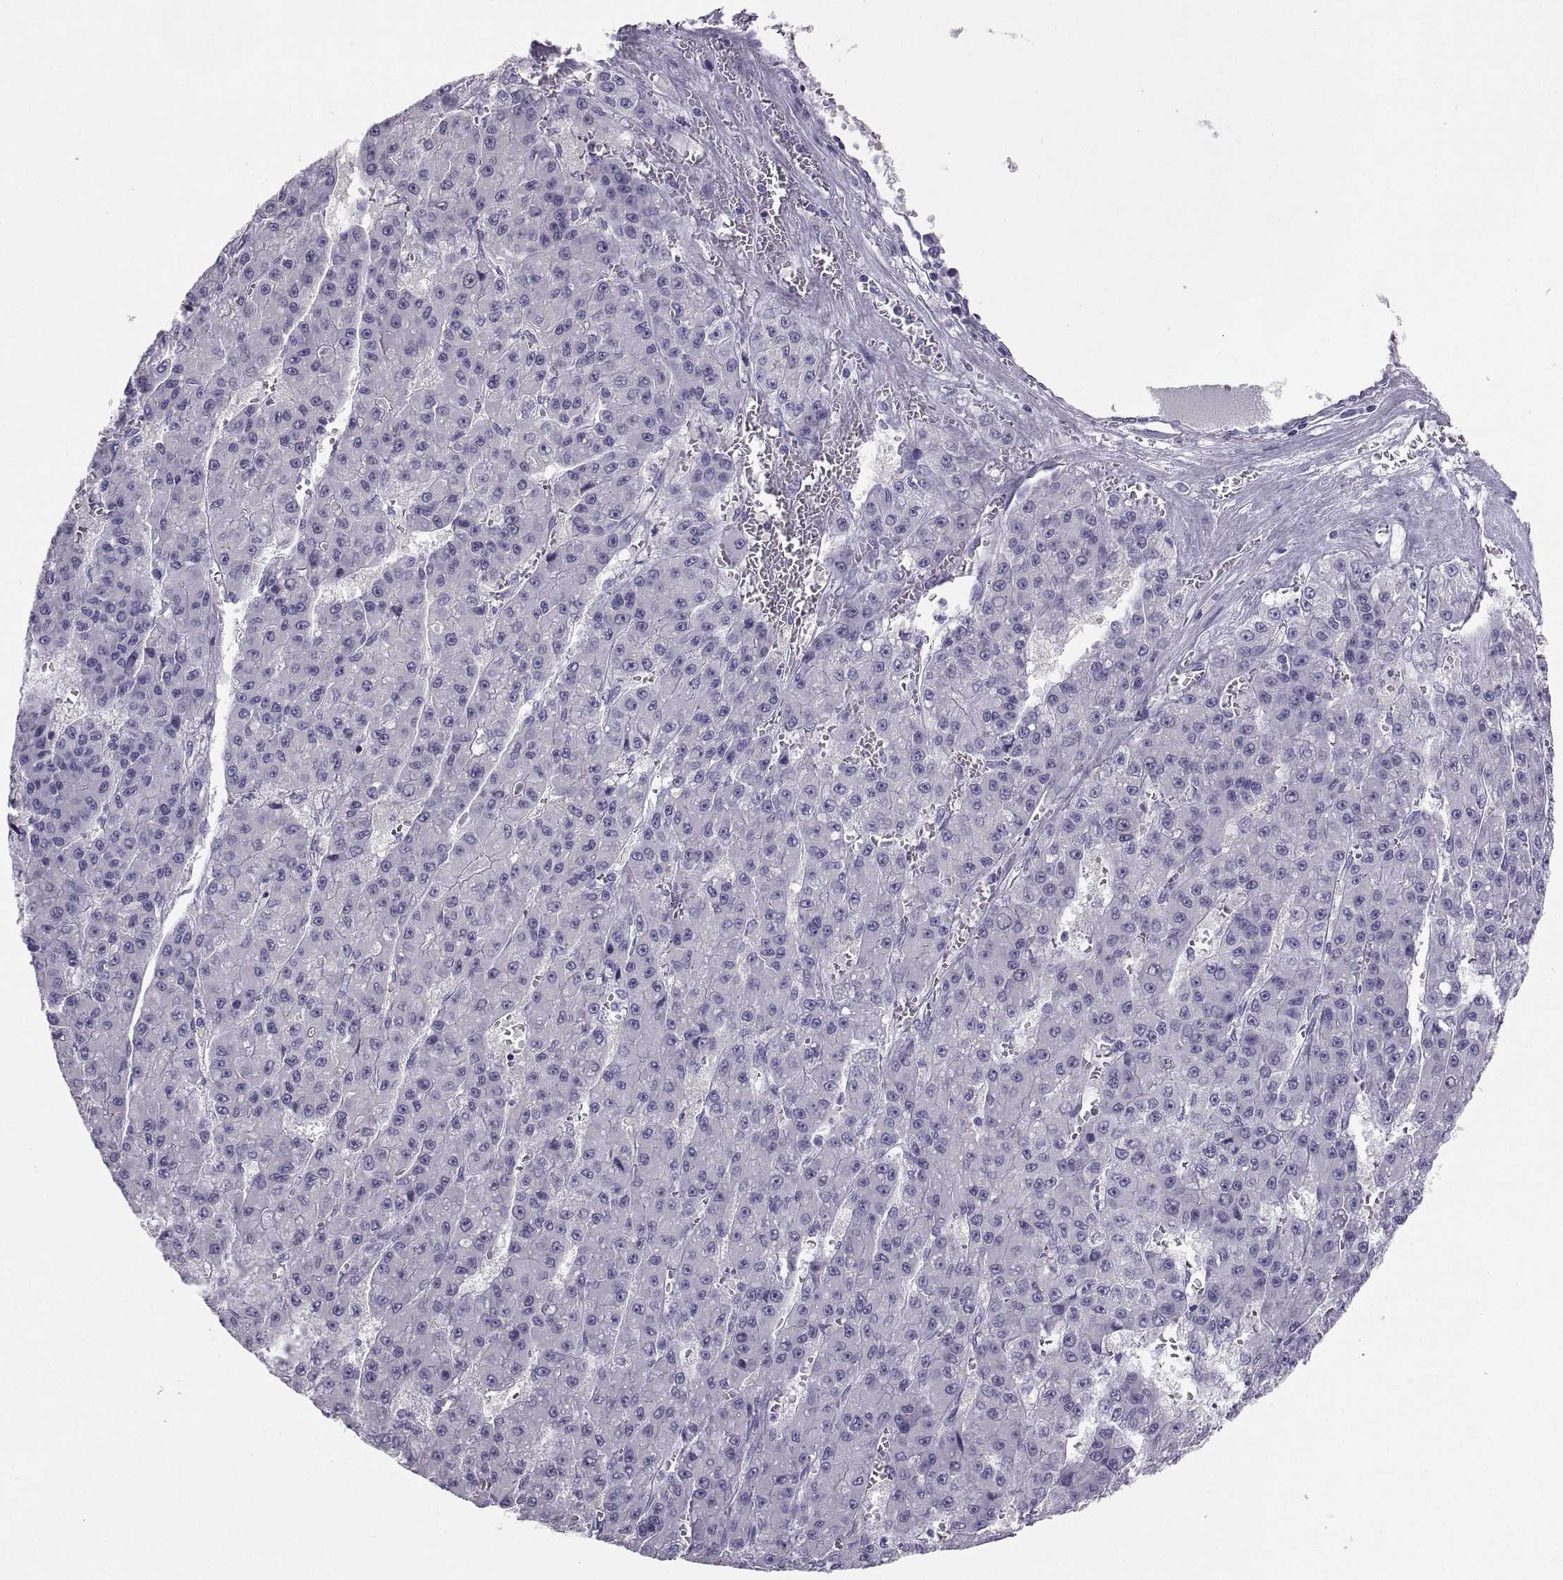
{"staining": {"intensity": "negative", "quantity": "none", "location": "none"}, "tissue": "liver cancer", "cell_type": "Tumor cells", "image_type": "cancer", "snomed": [{"axis": "morphology", "description": "Carcinoma, Hepatocellular, NOS"}, {"axis": "topography", "description": "Liver"}], "caption": "Immunohistochemistry of liver cancer shows no staining in tumor cells.", "gene": "CT47A10", "patient": {"sex": "male", "age": 70}}